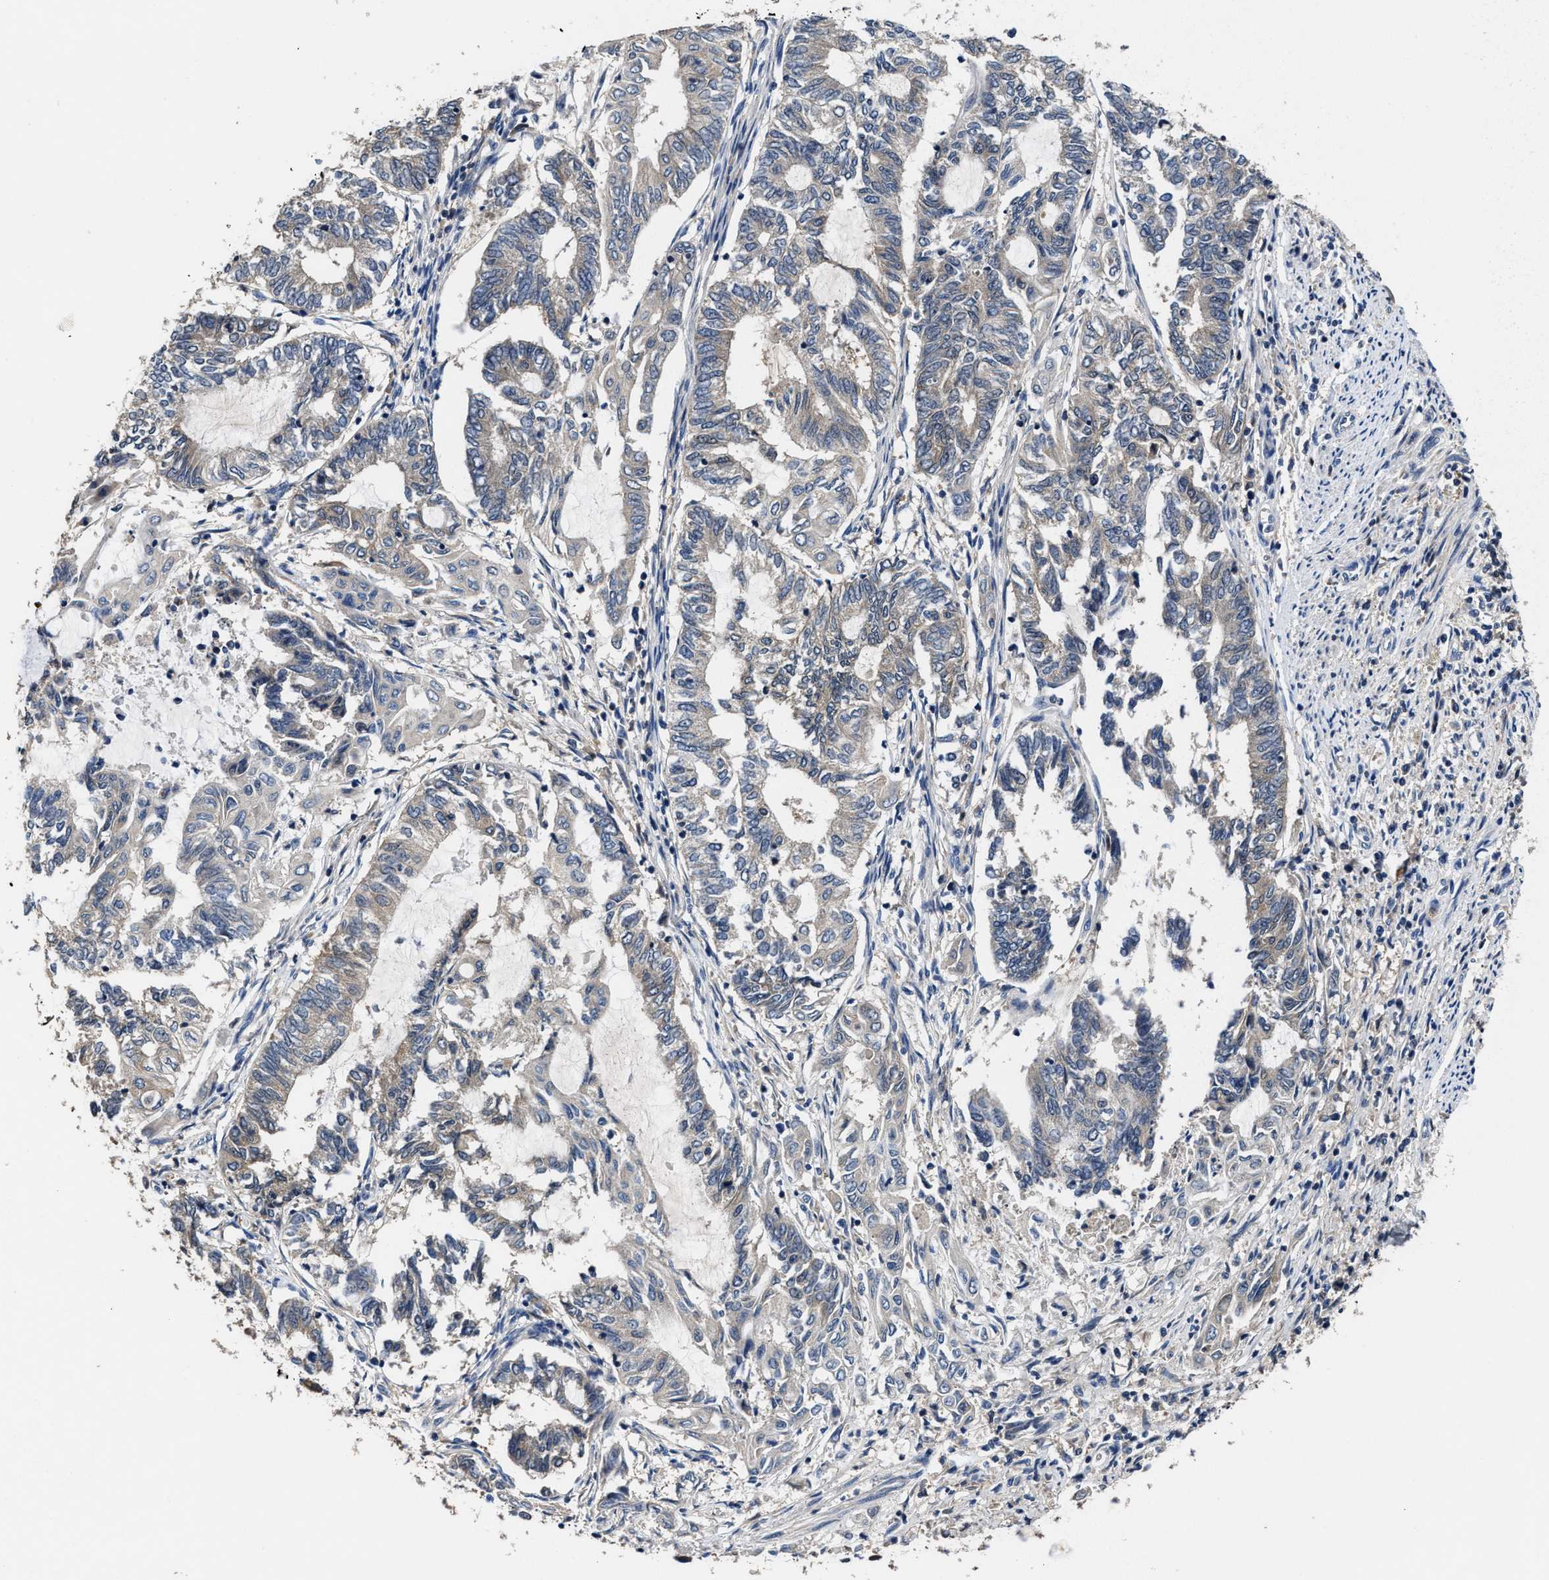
{"staining": {"intensity": "negative", "quantity": "none", "location": "none"}, "tissue": "endometrial cancer", "cell_type": "Tumor cells", "image_type": "cancer", "snomed": [{"axis": "morphology", "description": "Adenocarcinoma, NOS"}, {"axis": "topography", "description": "Uterus"}, {"axis": "topography", "description": "Endometrium"}], "caption": "Tumor cells are negative for brown protein staining in endometrial cancer (adenocarcinoma). The staining is performed using DAB (3,3'-diaminobenzidine) brown chromogen with nuclei counter-stained in using hematoxylin.", "gene": "RGS10", "patient": {"sex": "female", "age": 70}}